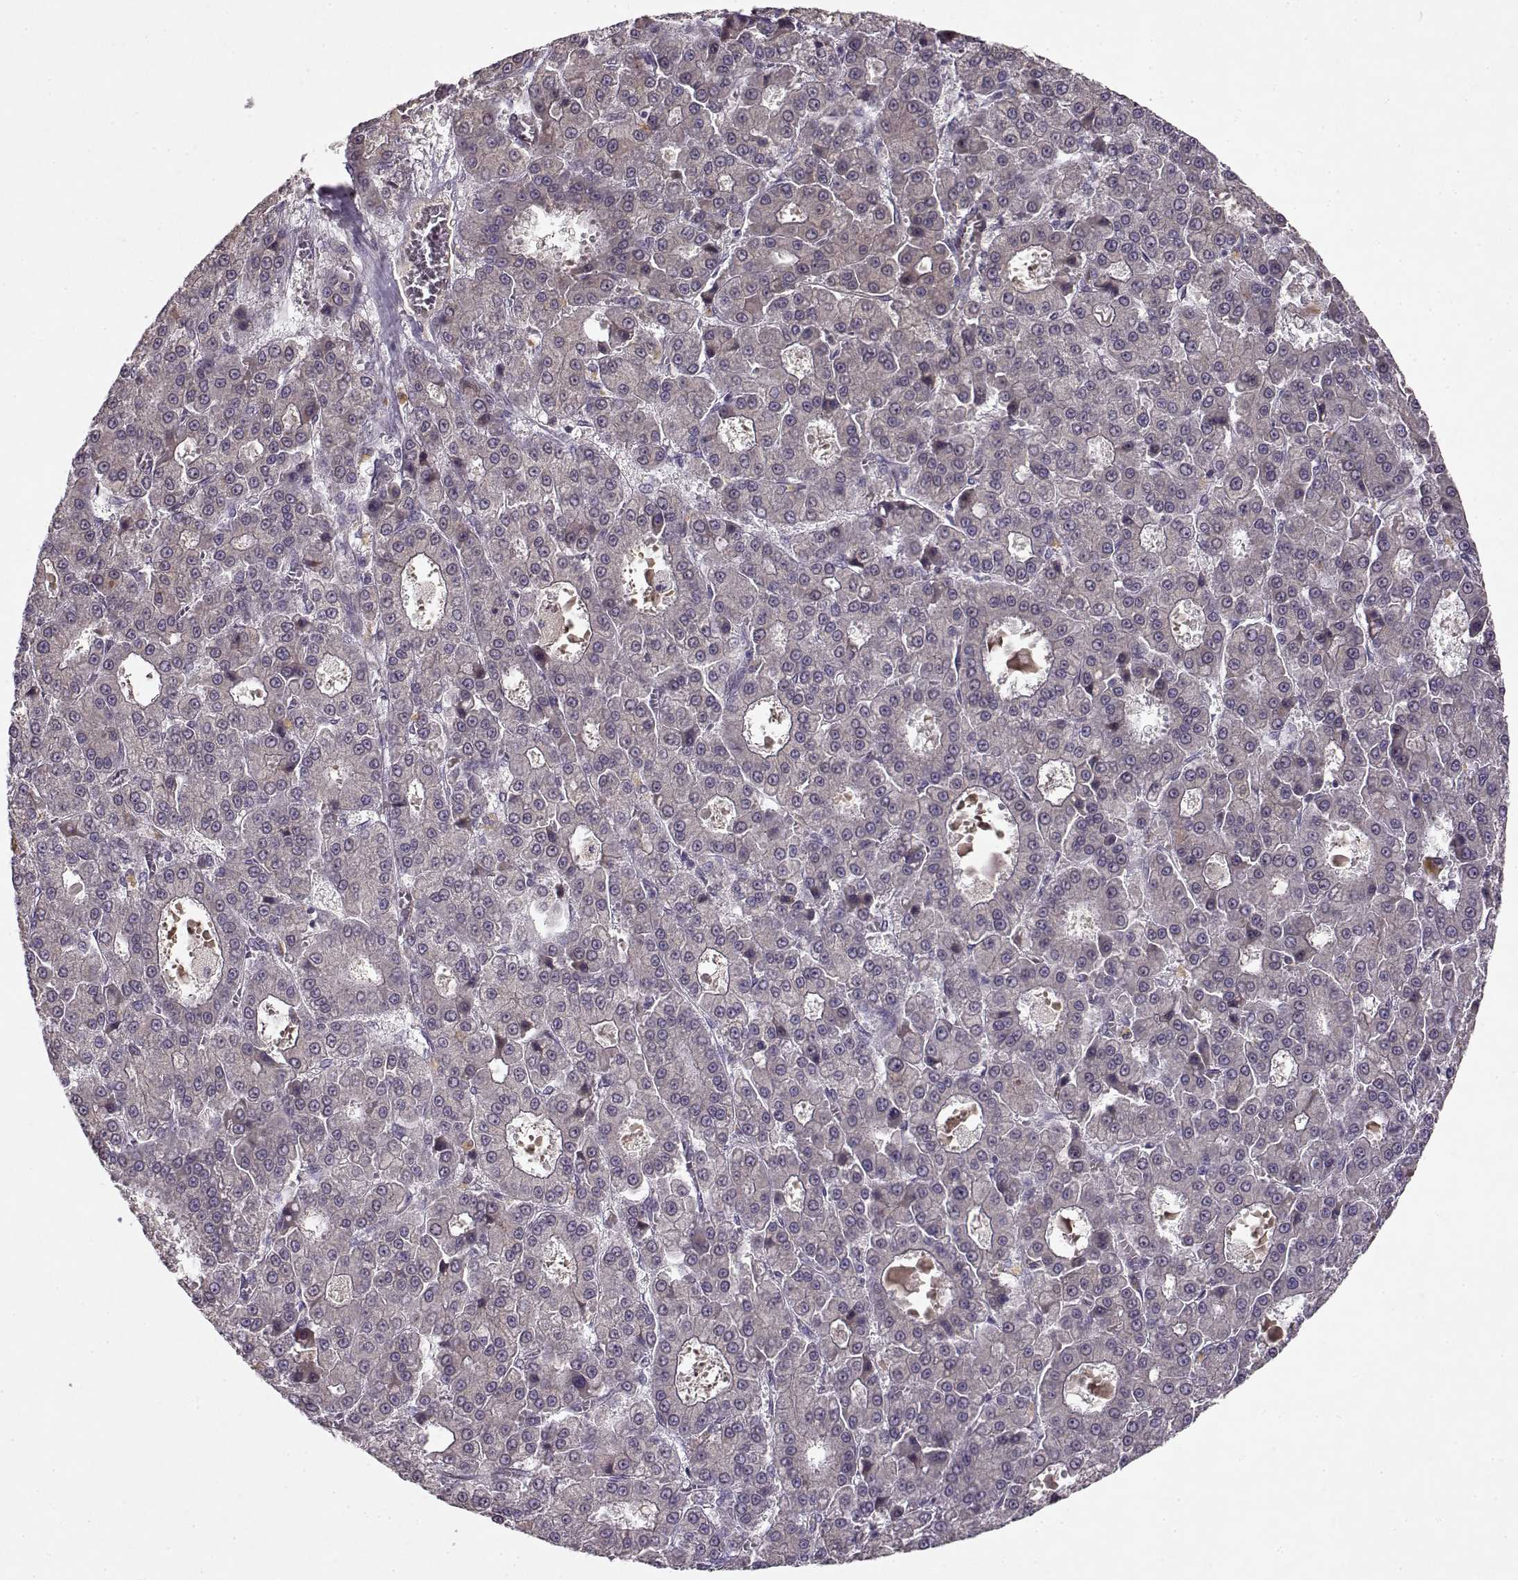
{"staining": {"intensity": "negative", "quantity": "none", "location": "none"}, "tissue": "liver cancer", "cell_type": "Tumor cells", "image_type": "cancer", "snomed": [{"axis": "morphology", "description": "Carcinoma, Hepatocellular, NOS"}, {"axis": "topography", "description": "Liver"}], "caption": "Liver cancer (hepatocellular carcinoma) stained for a protein using immunohistochemistry (IHC) demonstrates no positivity tumor cells.", "gene": "BMX", "patient": {"sex": "male", "age": 70}}